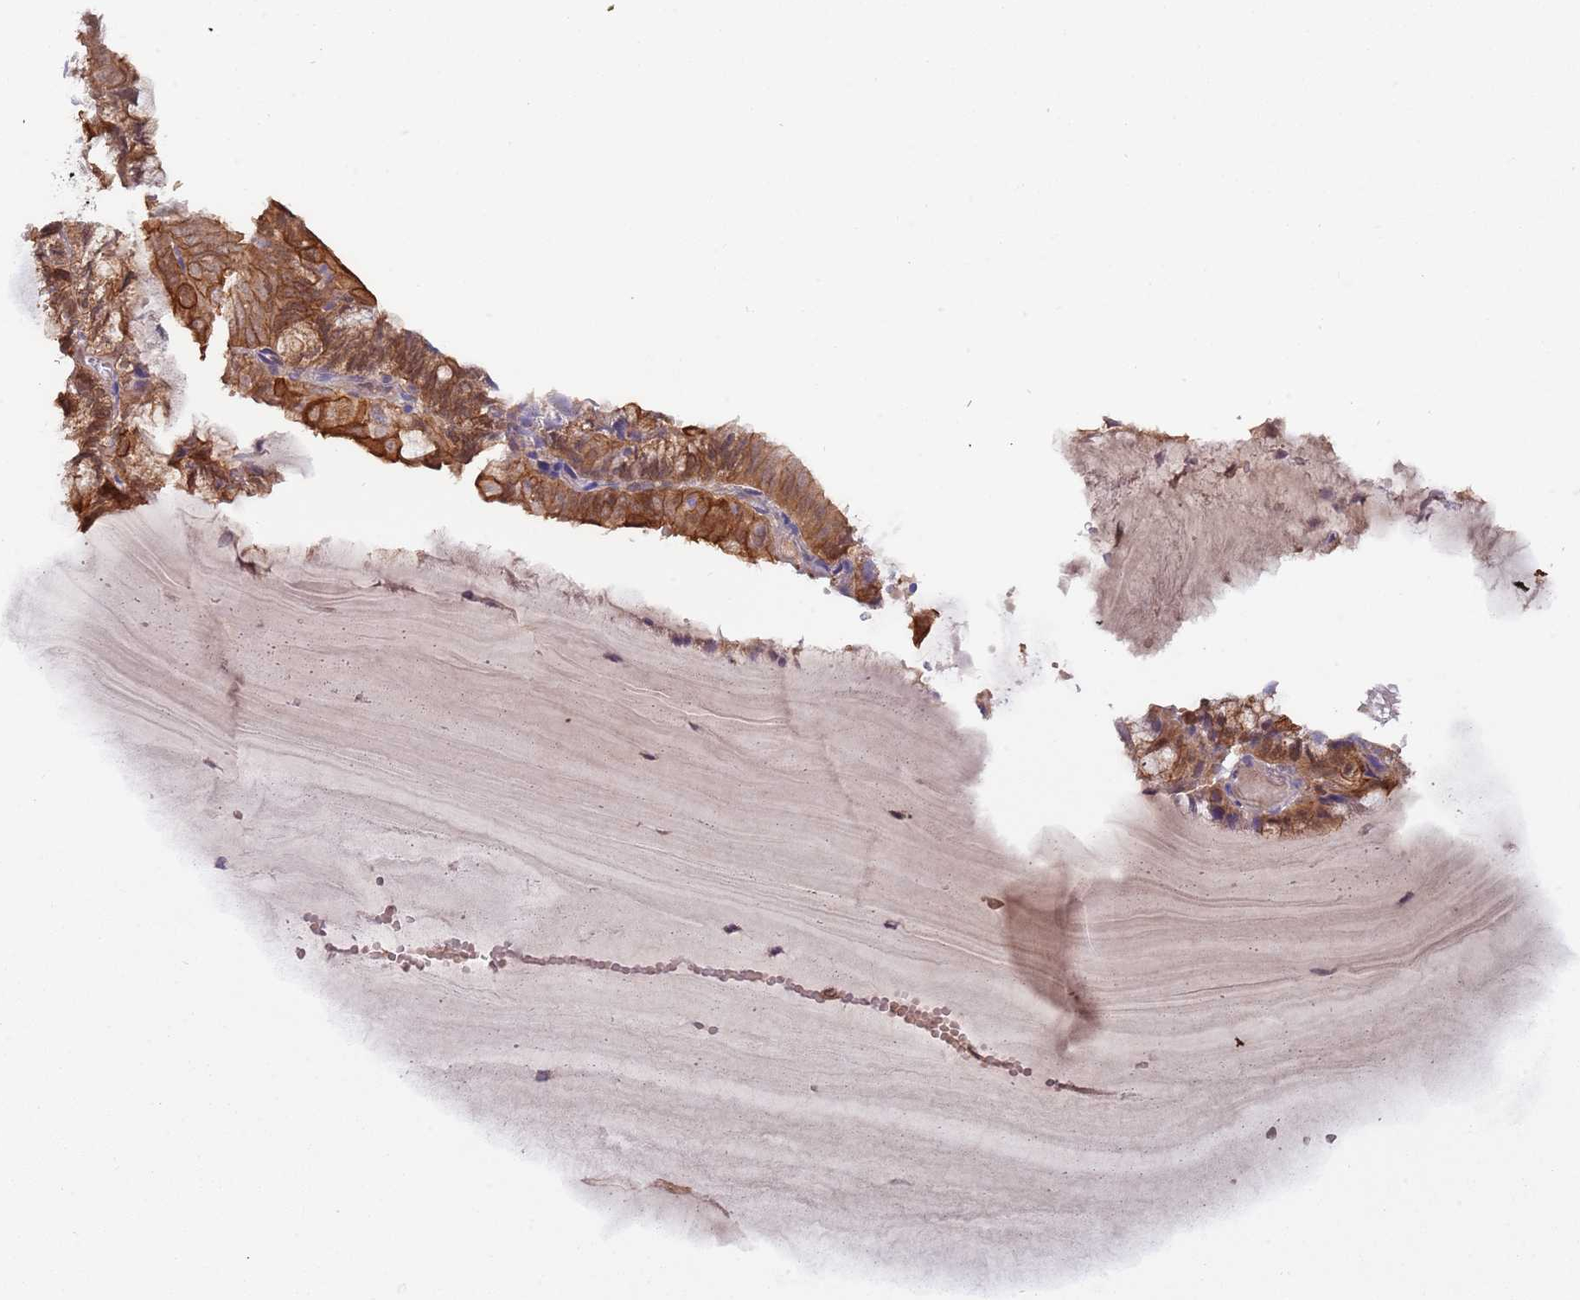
{"staining": {"intensity": "strong", "quantity": ">75%", "location": "cytoplasmic/membranous"}, "tissue": "endometrial cancer", "cell_type": "Tumor cells", "image_type": "cancer", "snomed": [{"axis": "morphology", "description": "Adenocarcinoma, NOS"}, {"axis": "topography", "description": "Endometrium"}], "caption": "Strong cytoplasmic/membranous protein positivity is seen in about >75% of tumor cells in adenocarcinoma (endometrial).", "gene": "GSDMD", "patient": {"sex": "female", "age": 81}}